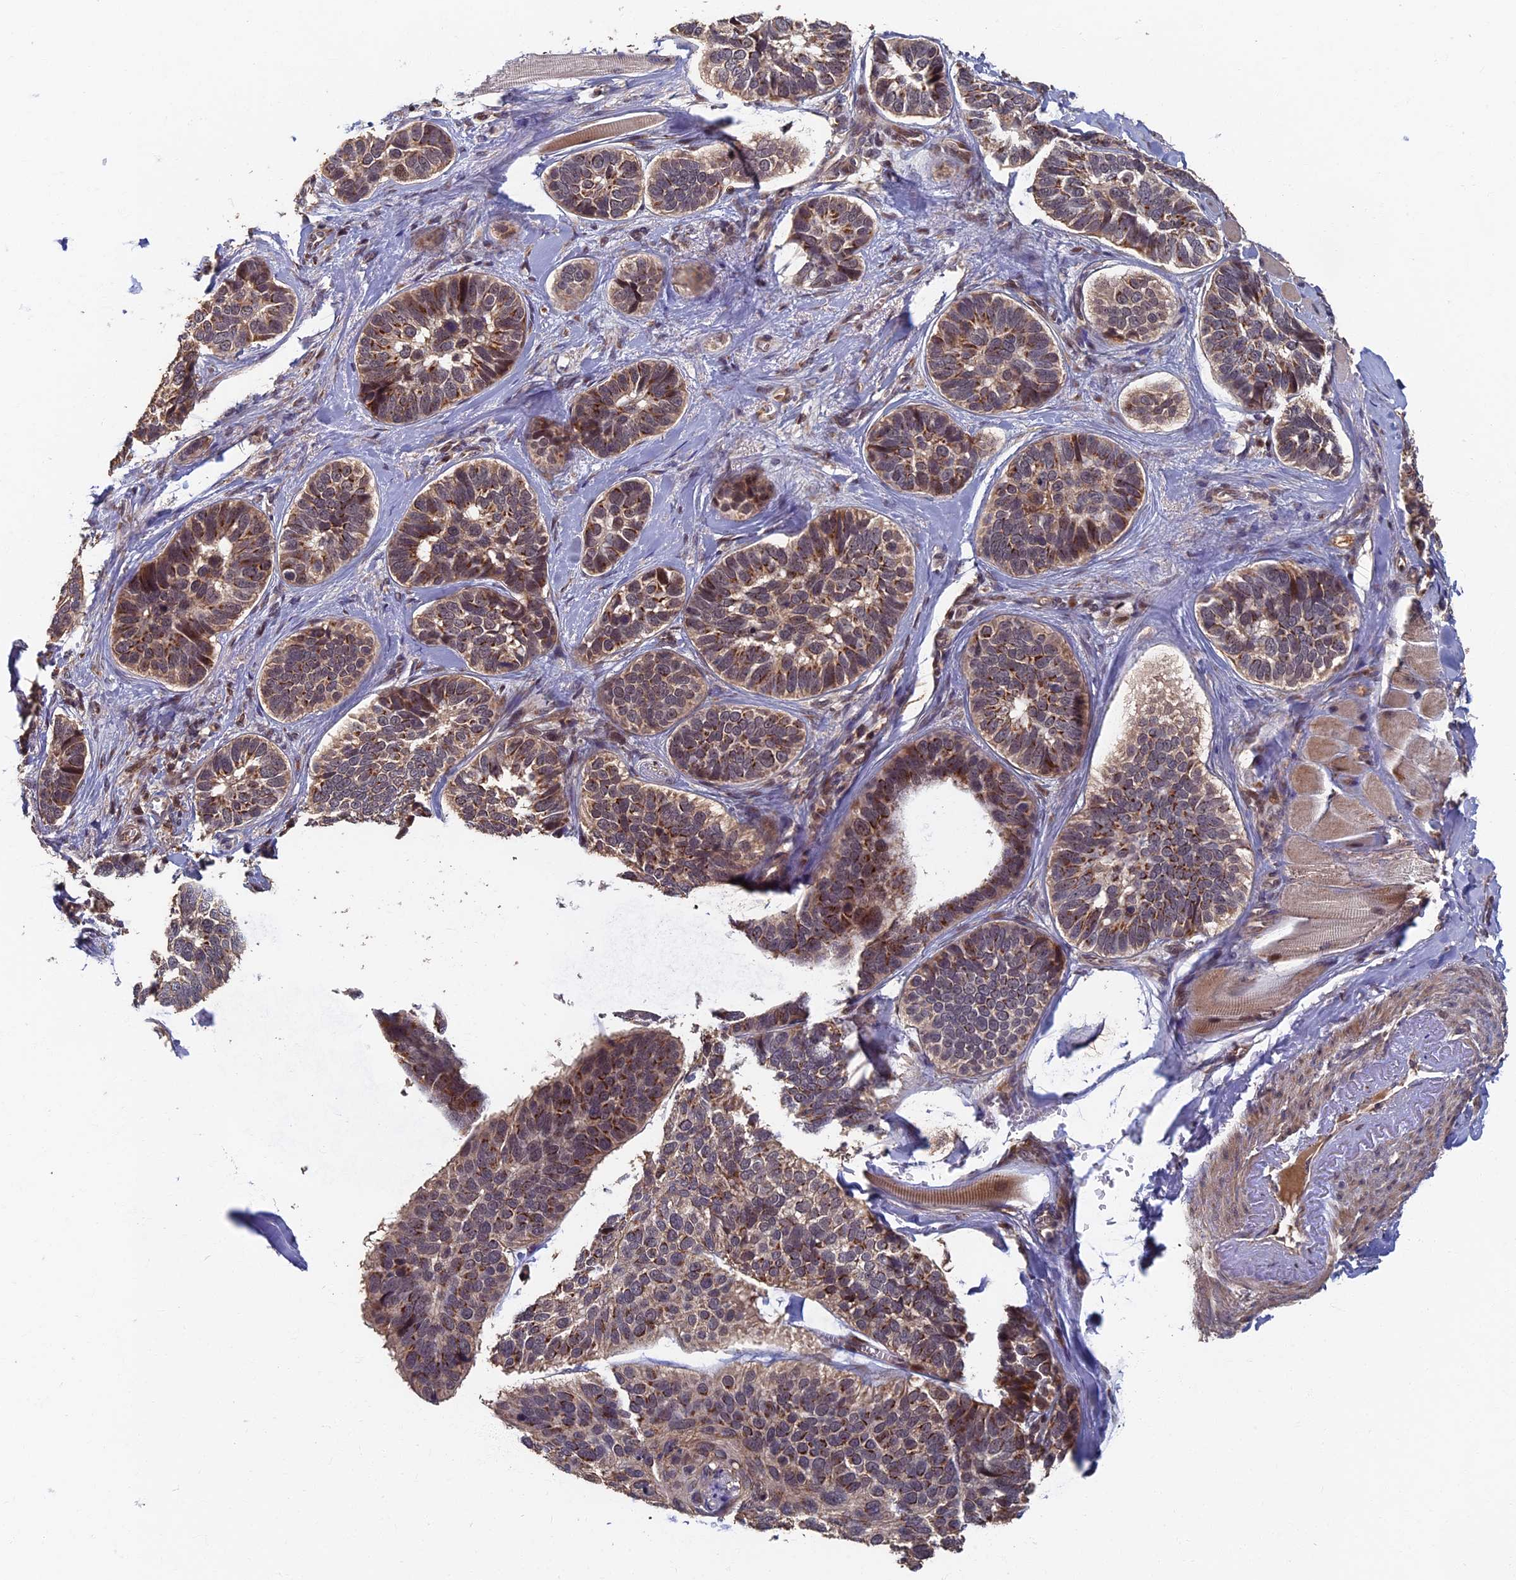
{"staining": {"intensity": "moderate", "quantity": "<25%", "location": "cytoplasmic/membranous"}, "tissue": "skin cancer", "cell_type": "Tumor cells", "image_type": "cancer", "snomed": [{"axis": "morphology", "description": "Basal cell carcinoma"}, {"axis": "topography", "description": "Skin"}], "caption": "Protein positivity by IHC reveals moderate cytoplasmic/membranous expression in about <25% of tumor cells in basal cell carcinoma (skin).", "gene": "RASGRF1", "patient": {"sex": "male", "age": 62}}